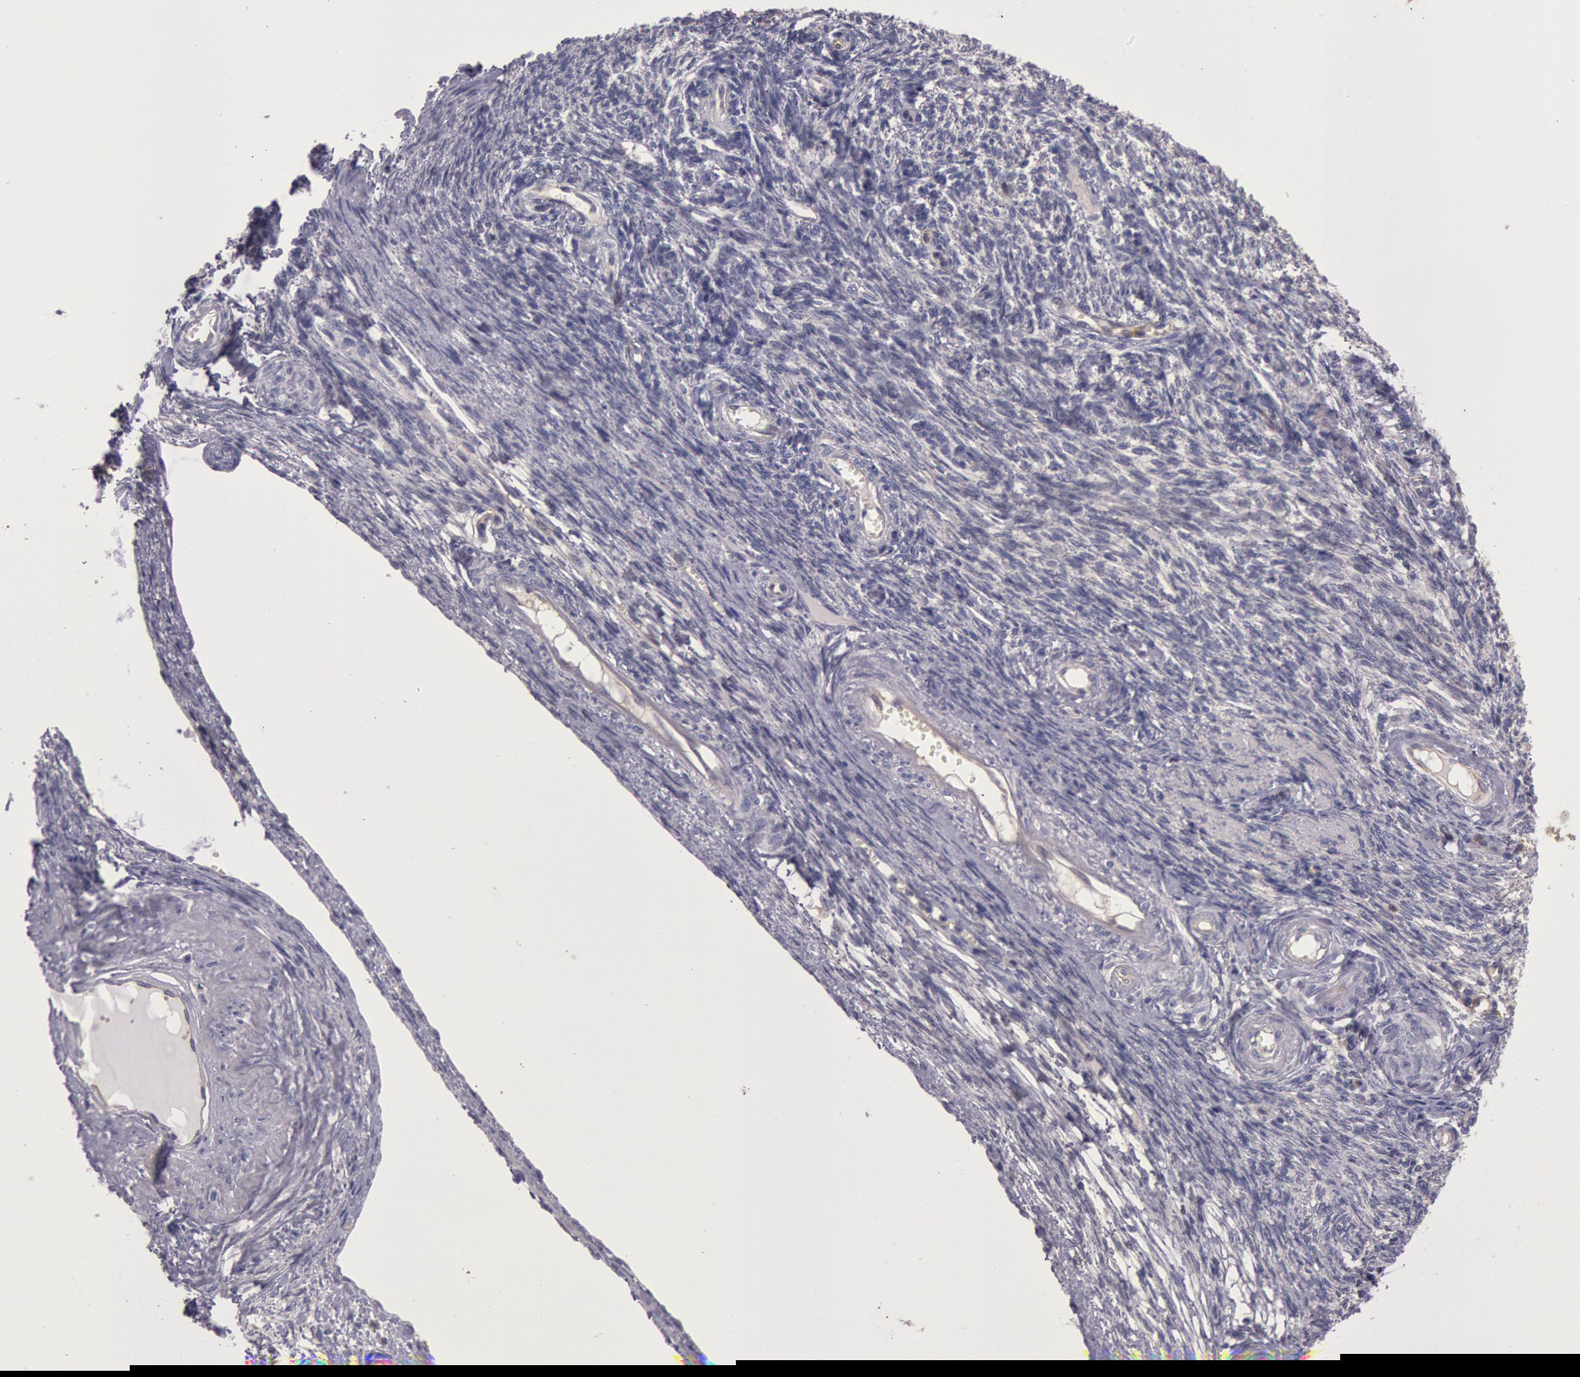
{"staining": {"intensity": "negative", "quantity": "none", "location": "none"}, "tissue": "ovarian cancer", "cell_type": "Tumor cells", "image_type": "cancer", "snomed": [{"axis": "morphology", "description": "Cystadenocarcinoma, mucinous, NOS"}, {"axis": "topography", "description": "Ovary"}], "caption": "Immunohistochemistry histopathology image of neoplastic tissue: human ovarian mucinous cystadenocarcinoma stained with DAB shows no significant protein staining in tumor cells. (DAB immunohistochemistry (IHC) with hematoxylin counter stain).", "gene": "TRIB2", "patient": {"sex": "female", "age": 57}}